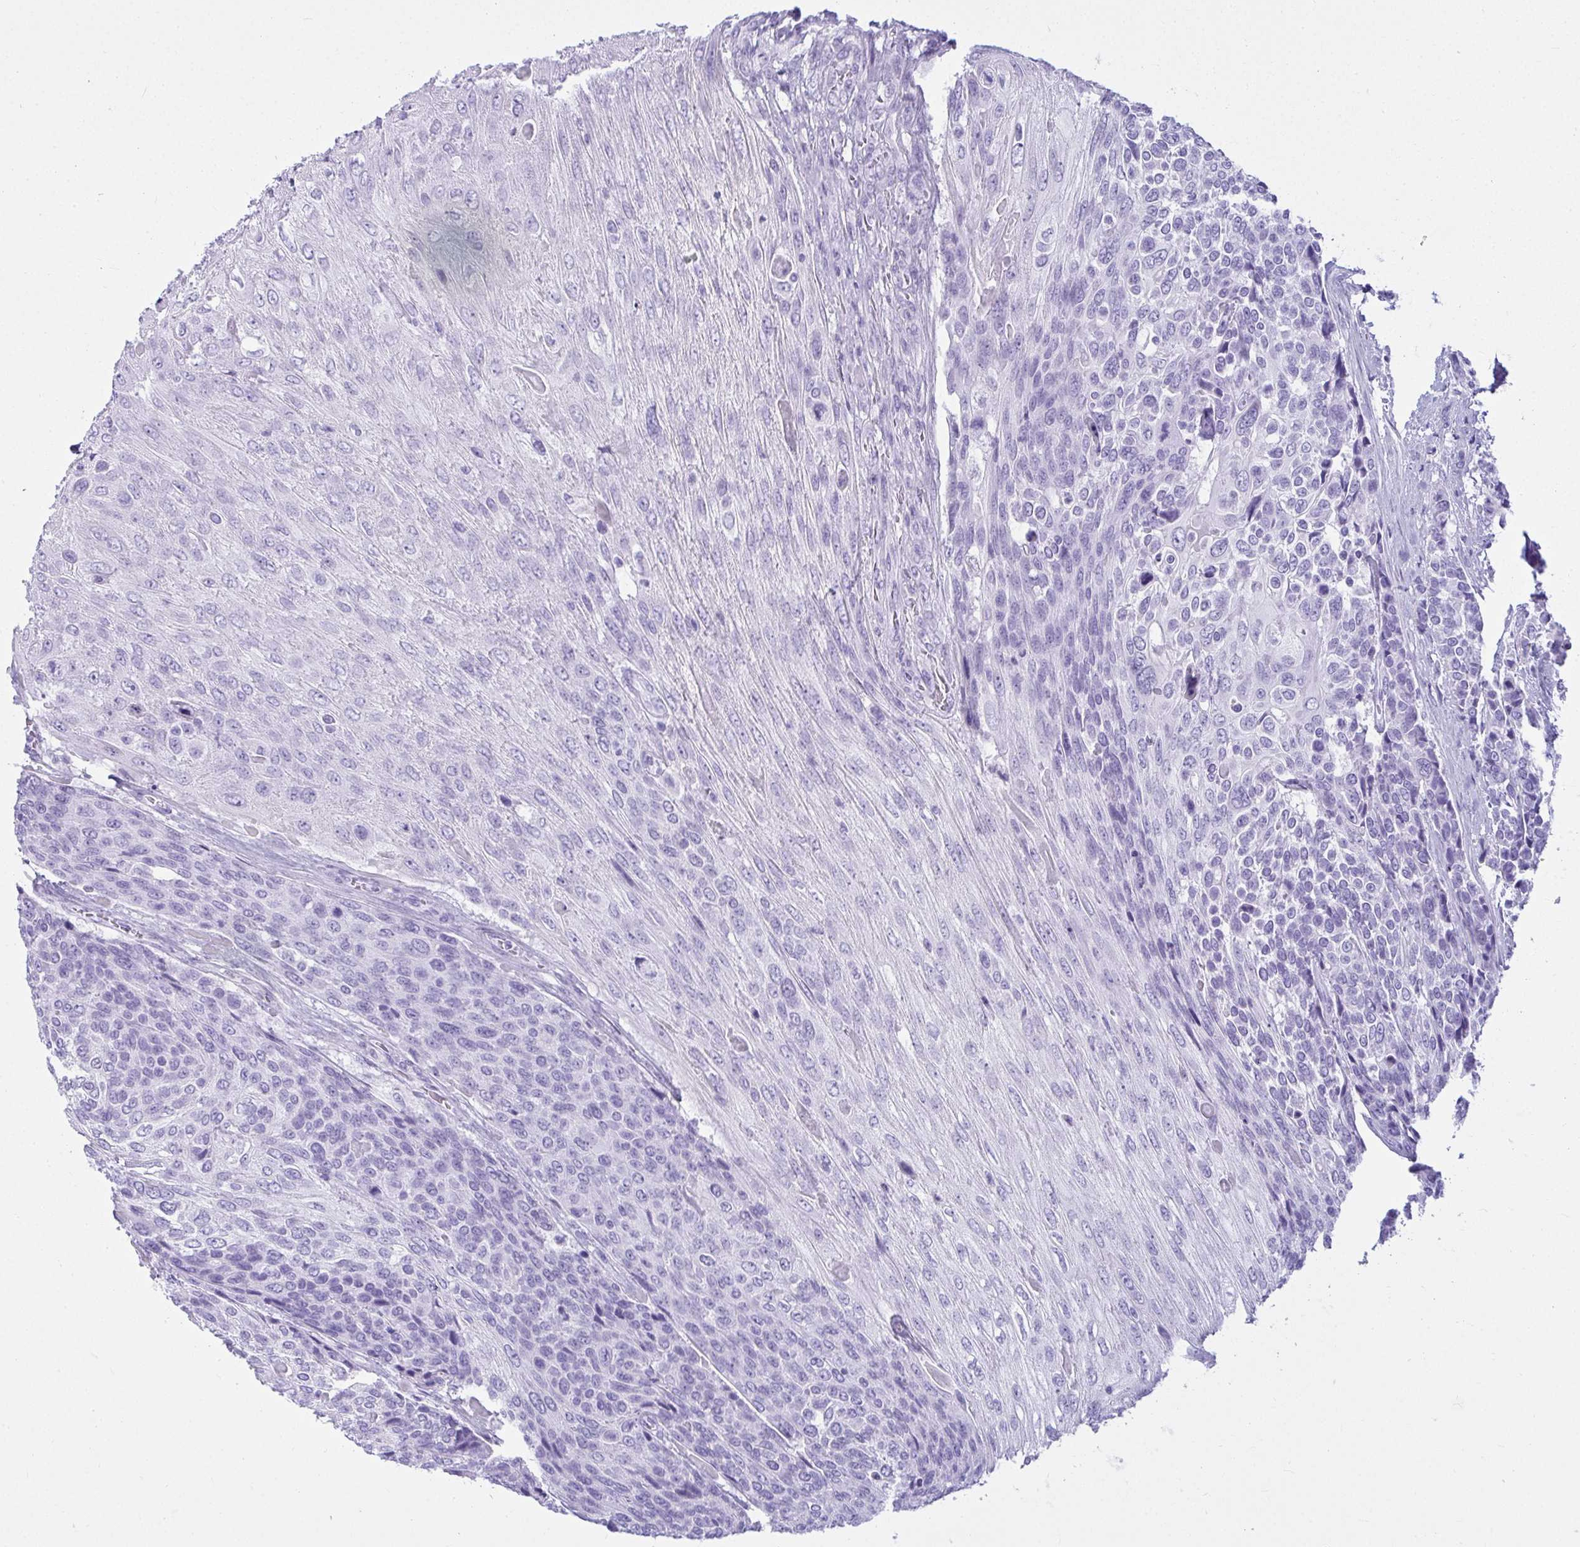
{"staining": {"intensity": "negative", "quantity": "none", "location": "none"}, "tissue": "urothelial cancer", "cell_type": "Tumor cells", "image_type": "cancer", "snomed": [{"axis": "morphology", "description": "Urothelial carcinoma, High grade"}, {"axis": "topography", "description": "Urinary bladder"}], "caption": "A high-resolution histopathology image shows IHC staining of high-grade urothelial carcinoma, which displays no significant expression in tumor cells.", "gene": "CLGN", "patient": {"sex": "female", "age": 70}}